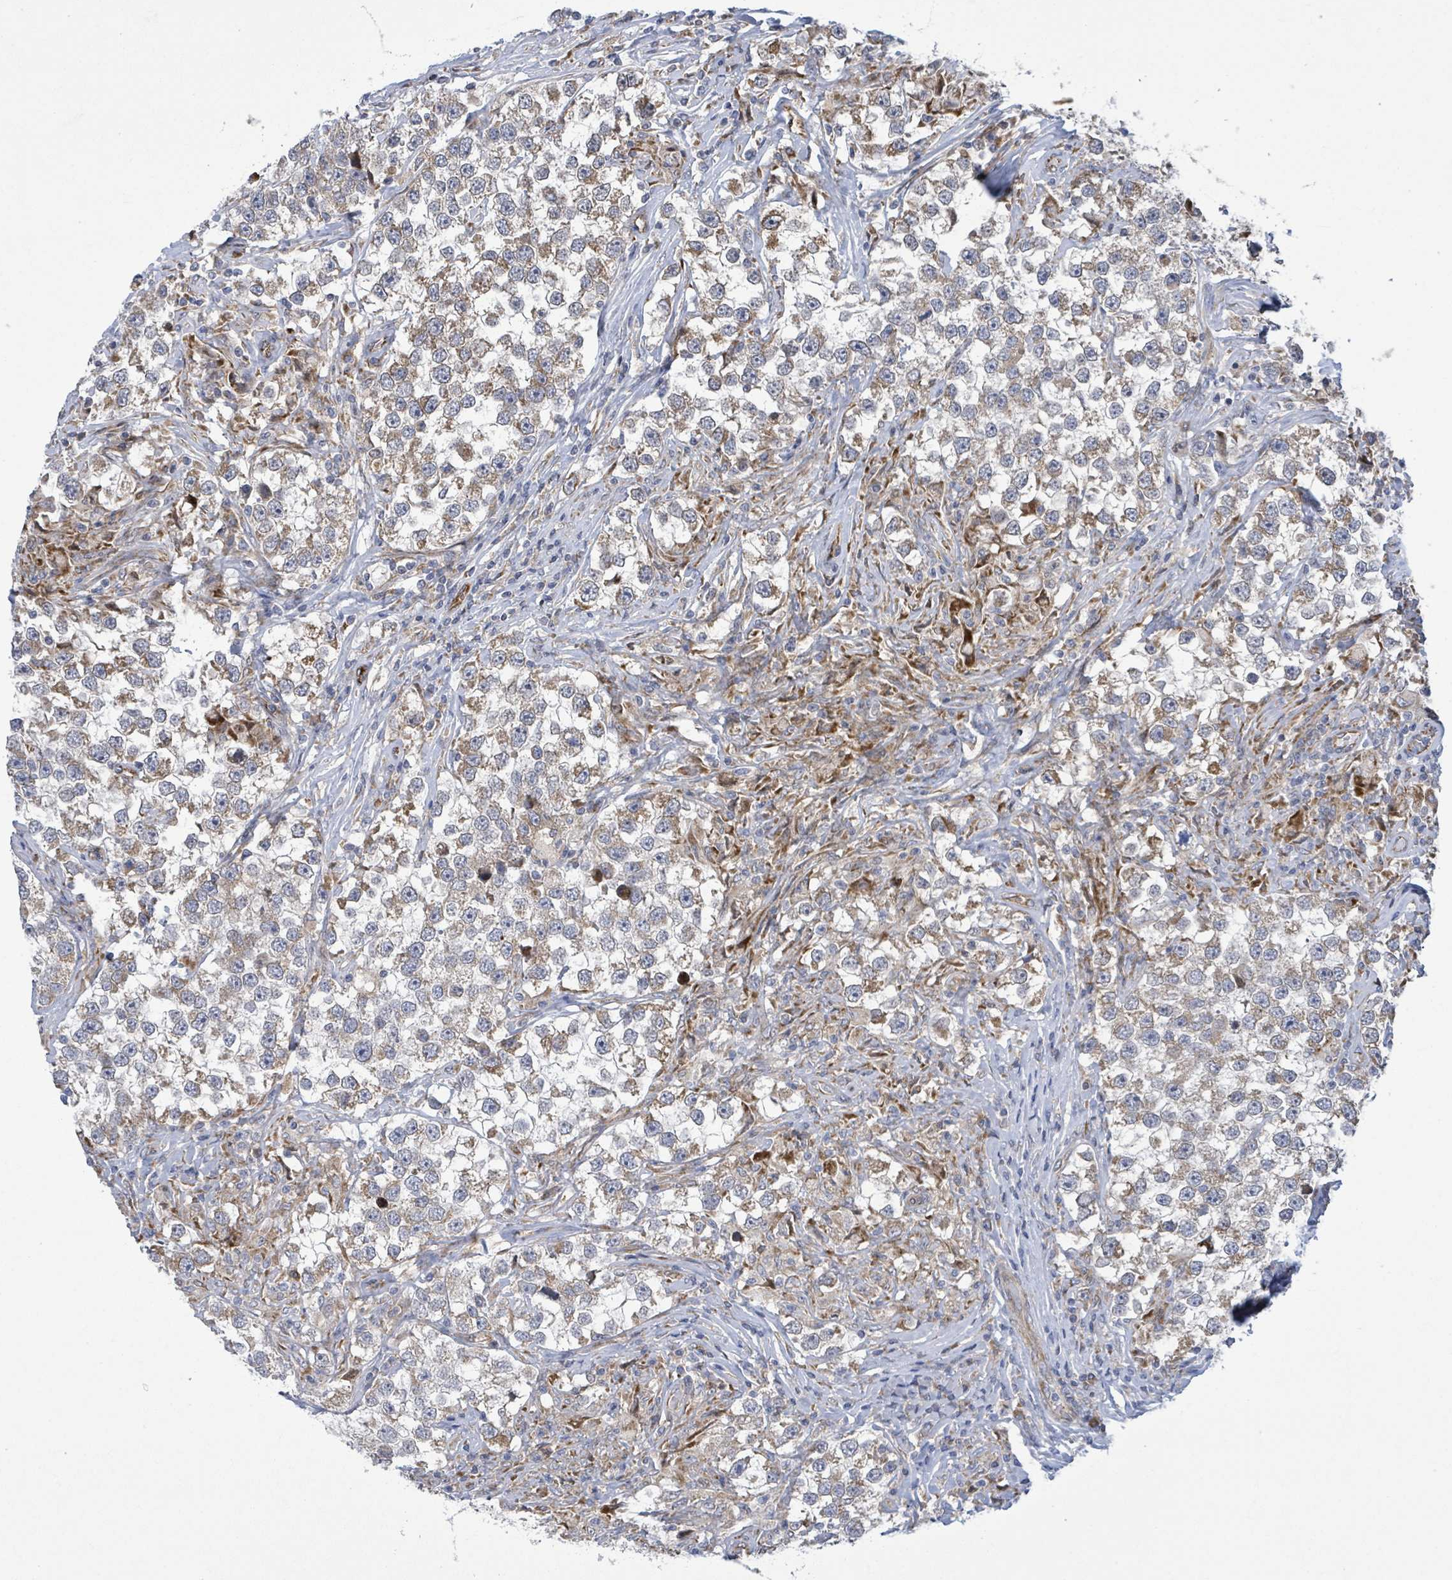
{"staining": {"intensity": "moderate", "quantity": "25%-75%", "location": "cytoplasmic/membranous"}, "tissue": "testis cancer", "cell_type": "Tumor cells", "image_type": "cancer", "snomed": [{"axis": "morphology", "description": "Seminoma, NOS"}, {"axis": "topography", "description": "Testis"}], "caption": "Immunohistochemistry (IHC) staining of testis cancer, which reveals medium levels of moderate cytoplasmic/membranous staining in approximately 25%-75% of tumor cells indicating moderate cytoplasmic/membranous protein staining. The staining was performed using DAB (3,3'-diaminobenzidine) (brown) for protein detection and nuclei were counterstained in hematoxylin (blue).", "gene": "NOMO1", "patient": {"sex": "male", "age": 46}}